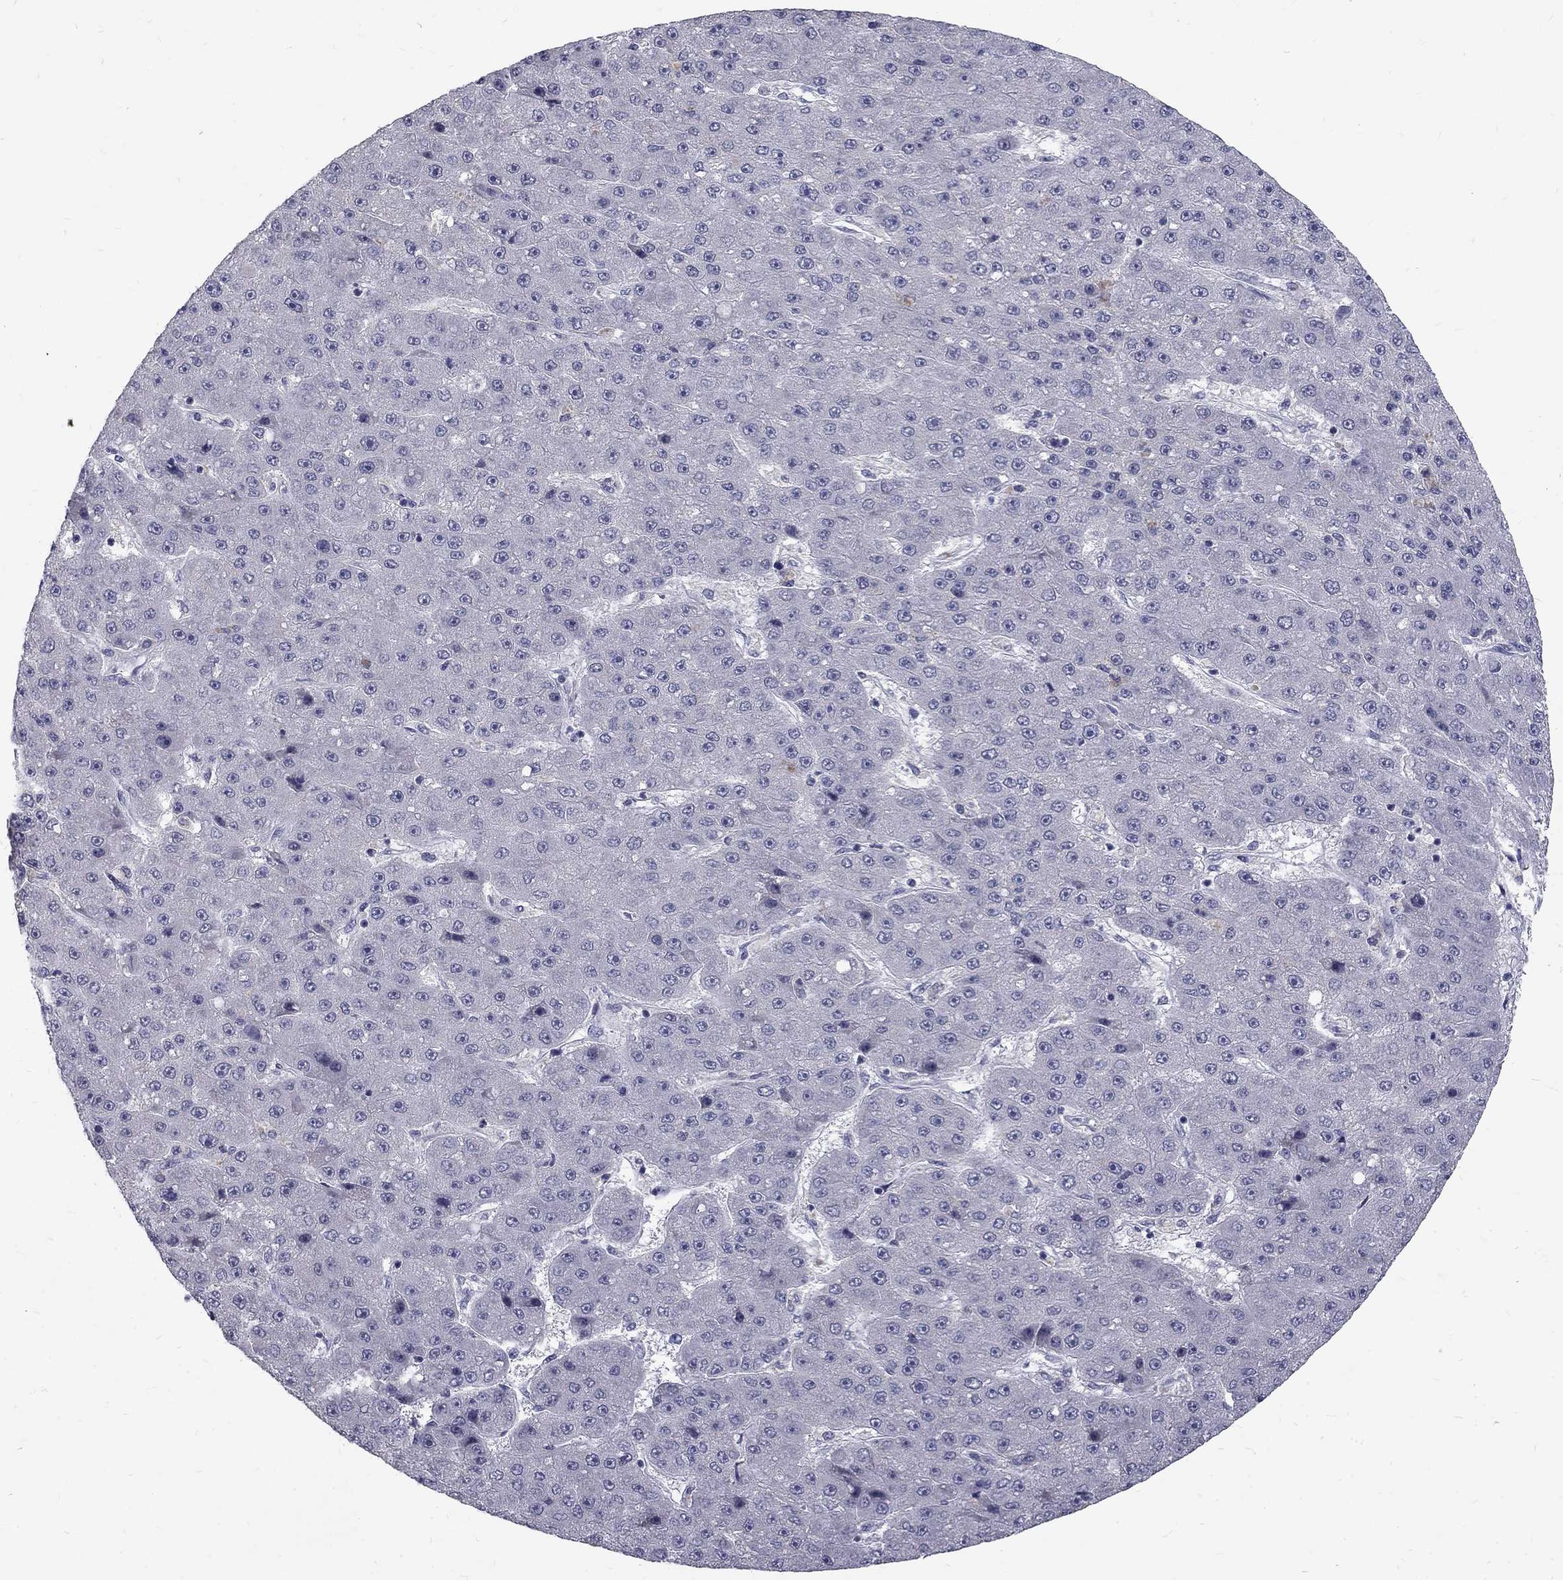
{"staining": {"intensity": "negative", "quantity": "none", "location": "none"}, "tissue": "liver cancer", "cell_type": "Tumor cells", "image_type": "cancer", "snomed": [{"axis": "morphology", "description": "Carcinoma, Hepatocellular, NOS"}, {"axis": "topography", "description": "Liver"}], "caption": "IHC micrograph of liver cancer (hepatocellular carcinoma) stained for a protein (brown), which reveals no staining in tumor cells.", "gene": "NOS1", "patient": {"sex": "male", "age": 67}}